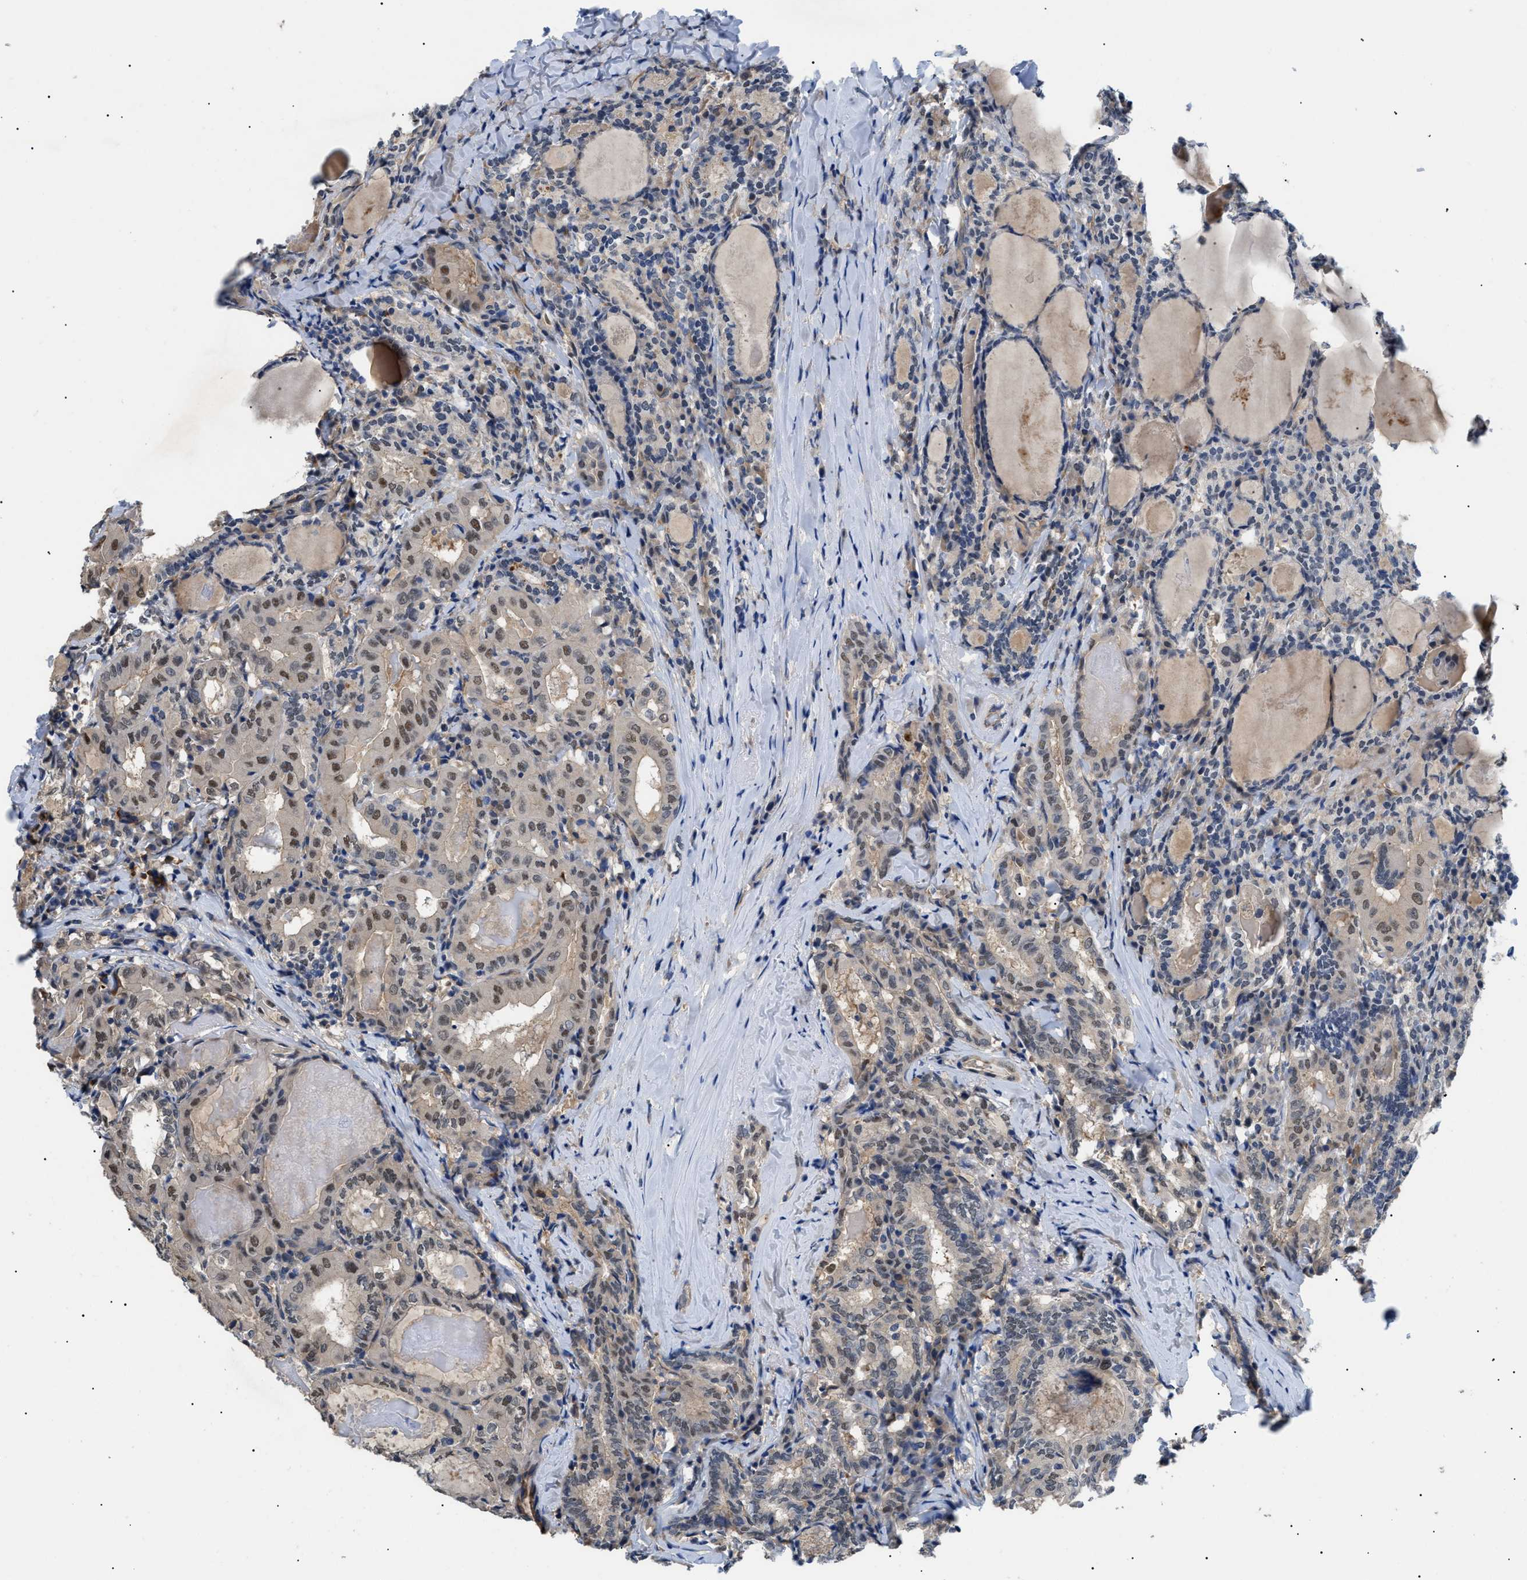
{"staining": {"intensity": "weak", "quantity": ">75%", "location": "cytoplasmic/membranous,nuclear"}, "tissue": "thyroid cancer", "cell_type": "Tumor cells", "image_type": "cancer", "snomed": [{"axis": "morphology", "description": "Papillary adenocarcinoma, NOS"}, {"axis": "topography", "description": "Thyroid gland"}], "caption": "Brown immunohistochemical staining in human thyroid cancer (papillary adenocarcinoma) displays weak cytoplasmic/membranous and nuclear staining in about >75% of tumor cells.", "gene": "CRCP", "patient": {"sex": "female", "age": 42}}